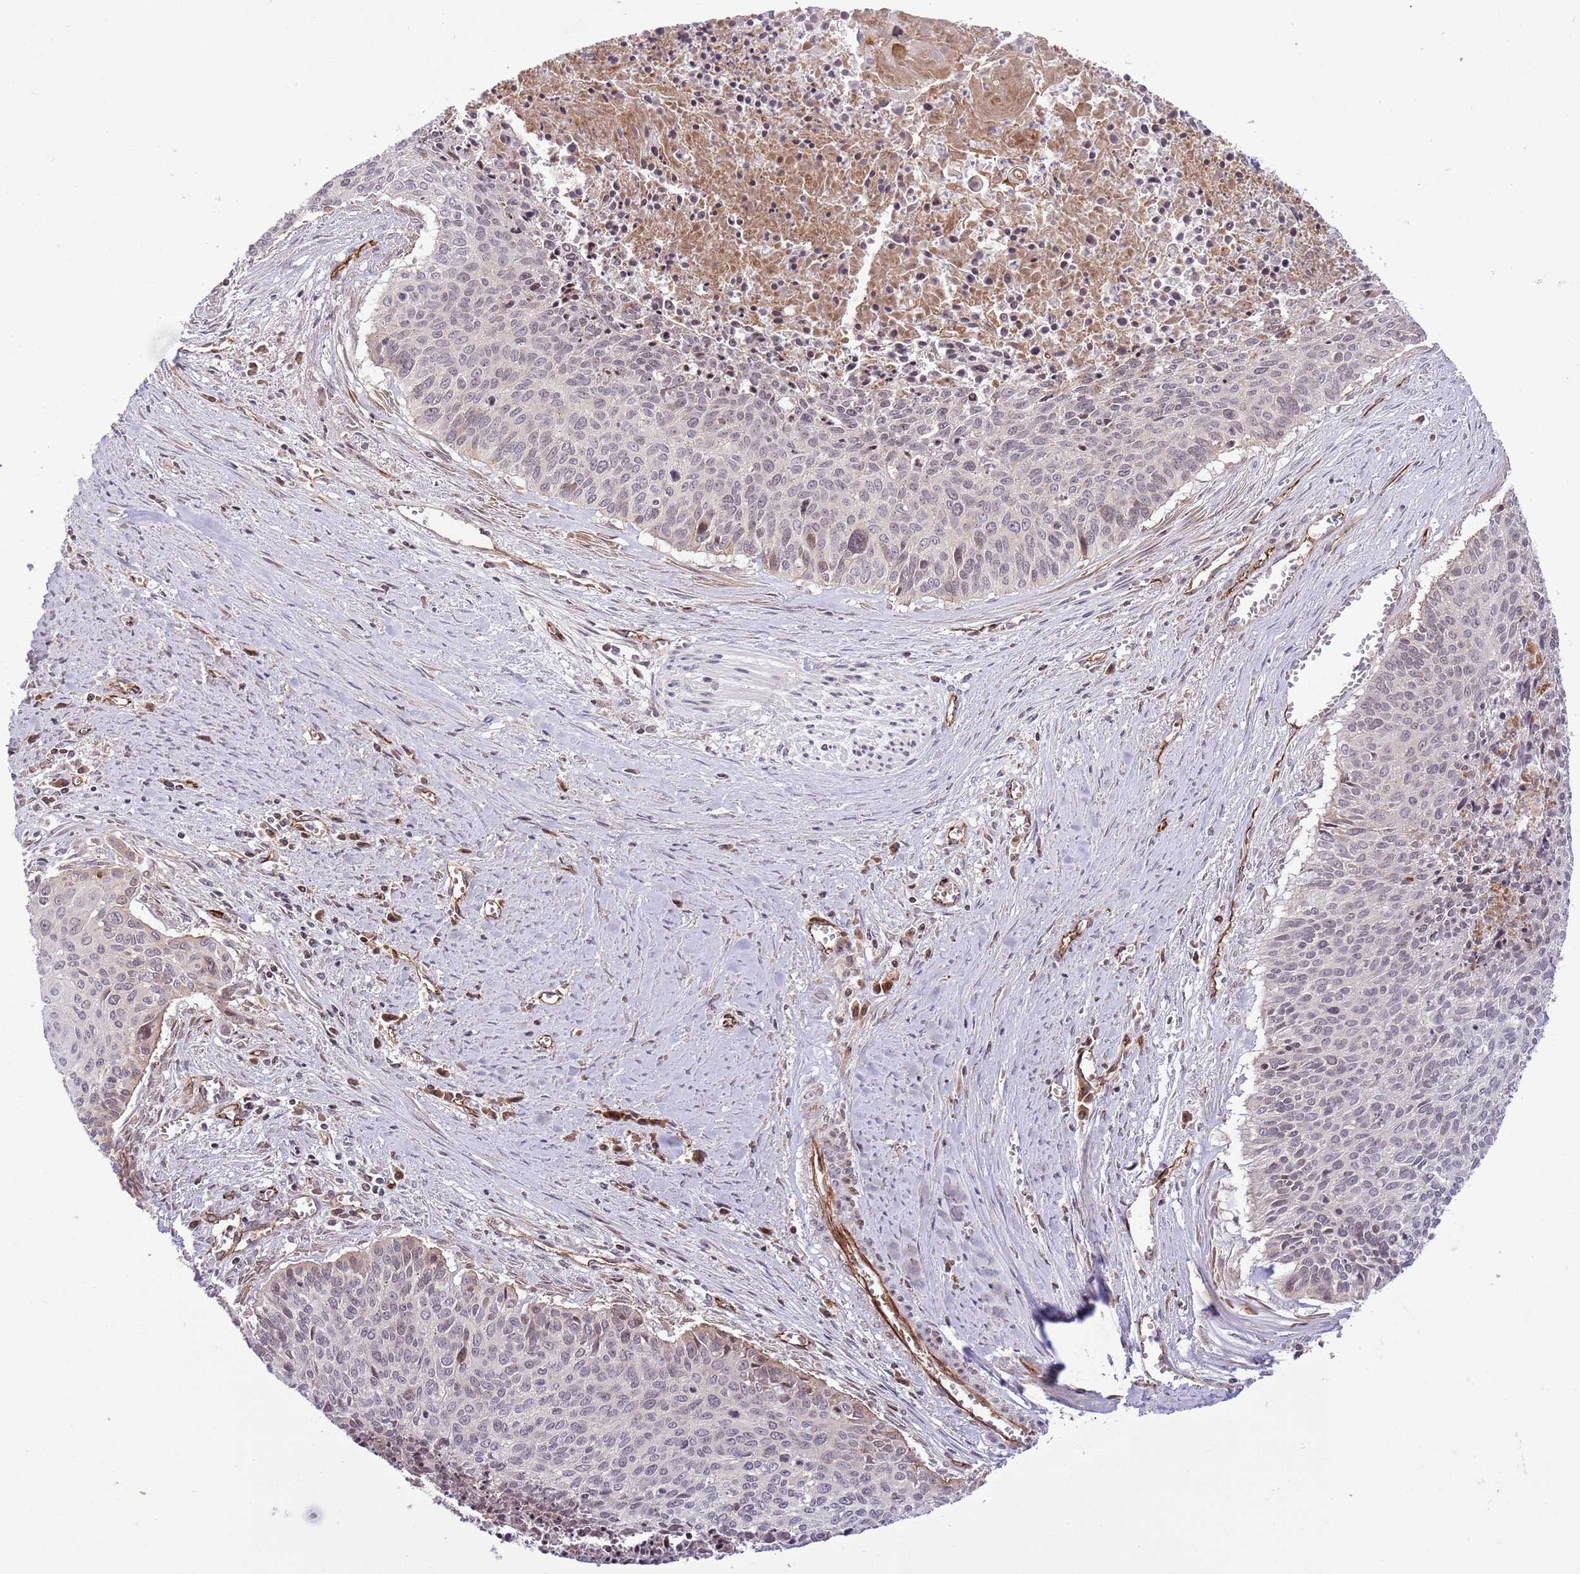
{"staining": {"intensity": "weak", "quantity": "<25%", "location": "nuclear"}, "tissue": "cervical cancer", "cell_type": "Tumor cells", "image_type": "cancer", "snomed": [{"axis": "morphology", "description": "Squamous cell carcinoma, NOS"}, {"axis": "topography", "description": "Cervix"}], "caption": "High power microscopy histopathology image of an immunohistochemistry micrograph of squamous cell carcinoma (cervical), revealing no significant positivity in tumor cells.", "gene": "DPP10", "patient": {"sex": "female", "age": 55}}